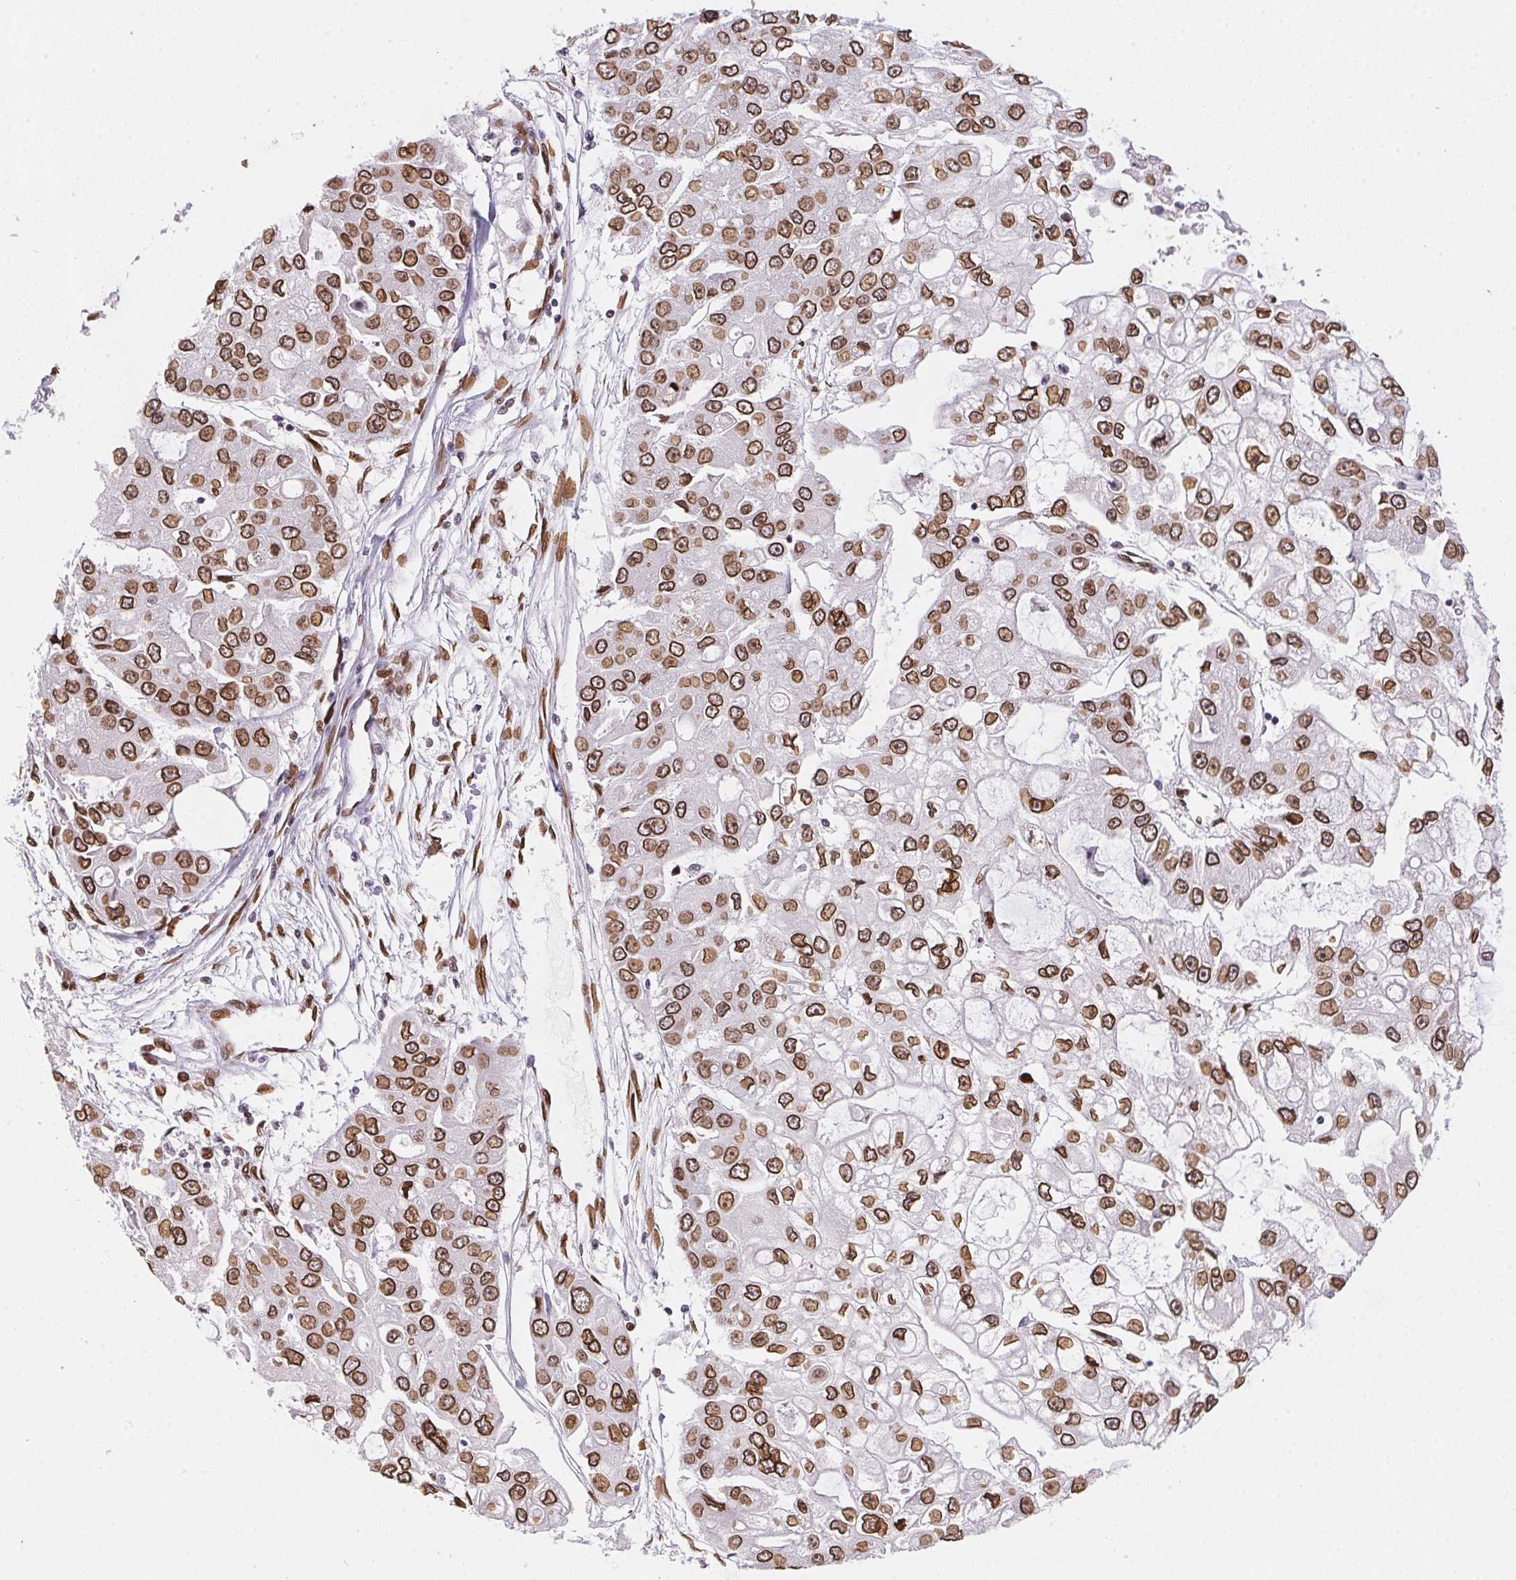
{"staining": {"intensity": "moderate", "quantity": ">75%", "location": "cytoplasmic/membranous,nuclear"}, "tissue": "ovarian cancer", "cell_type": "Tumor cells", "image_type": "cancer", "snomed": [{"axis": "morphology", "description": "Cystadenocarcinoma, serous, NOS"}, {"axis": "topography", "description": "Ovary"}], "caption": "DAB (3,3'-diaminobenzidine) immunohistochemical staining of ovarian cancer reveals moderate cytoplasmic/membranous and nuclear protein positivity in approximately >75% of tumor cells.", "gene": "SAP30BP", "patient": {"sex": "female", "age": 56}}